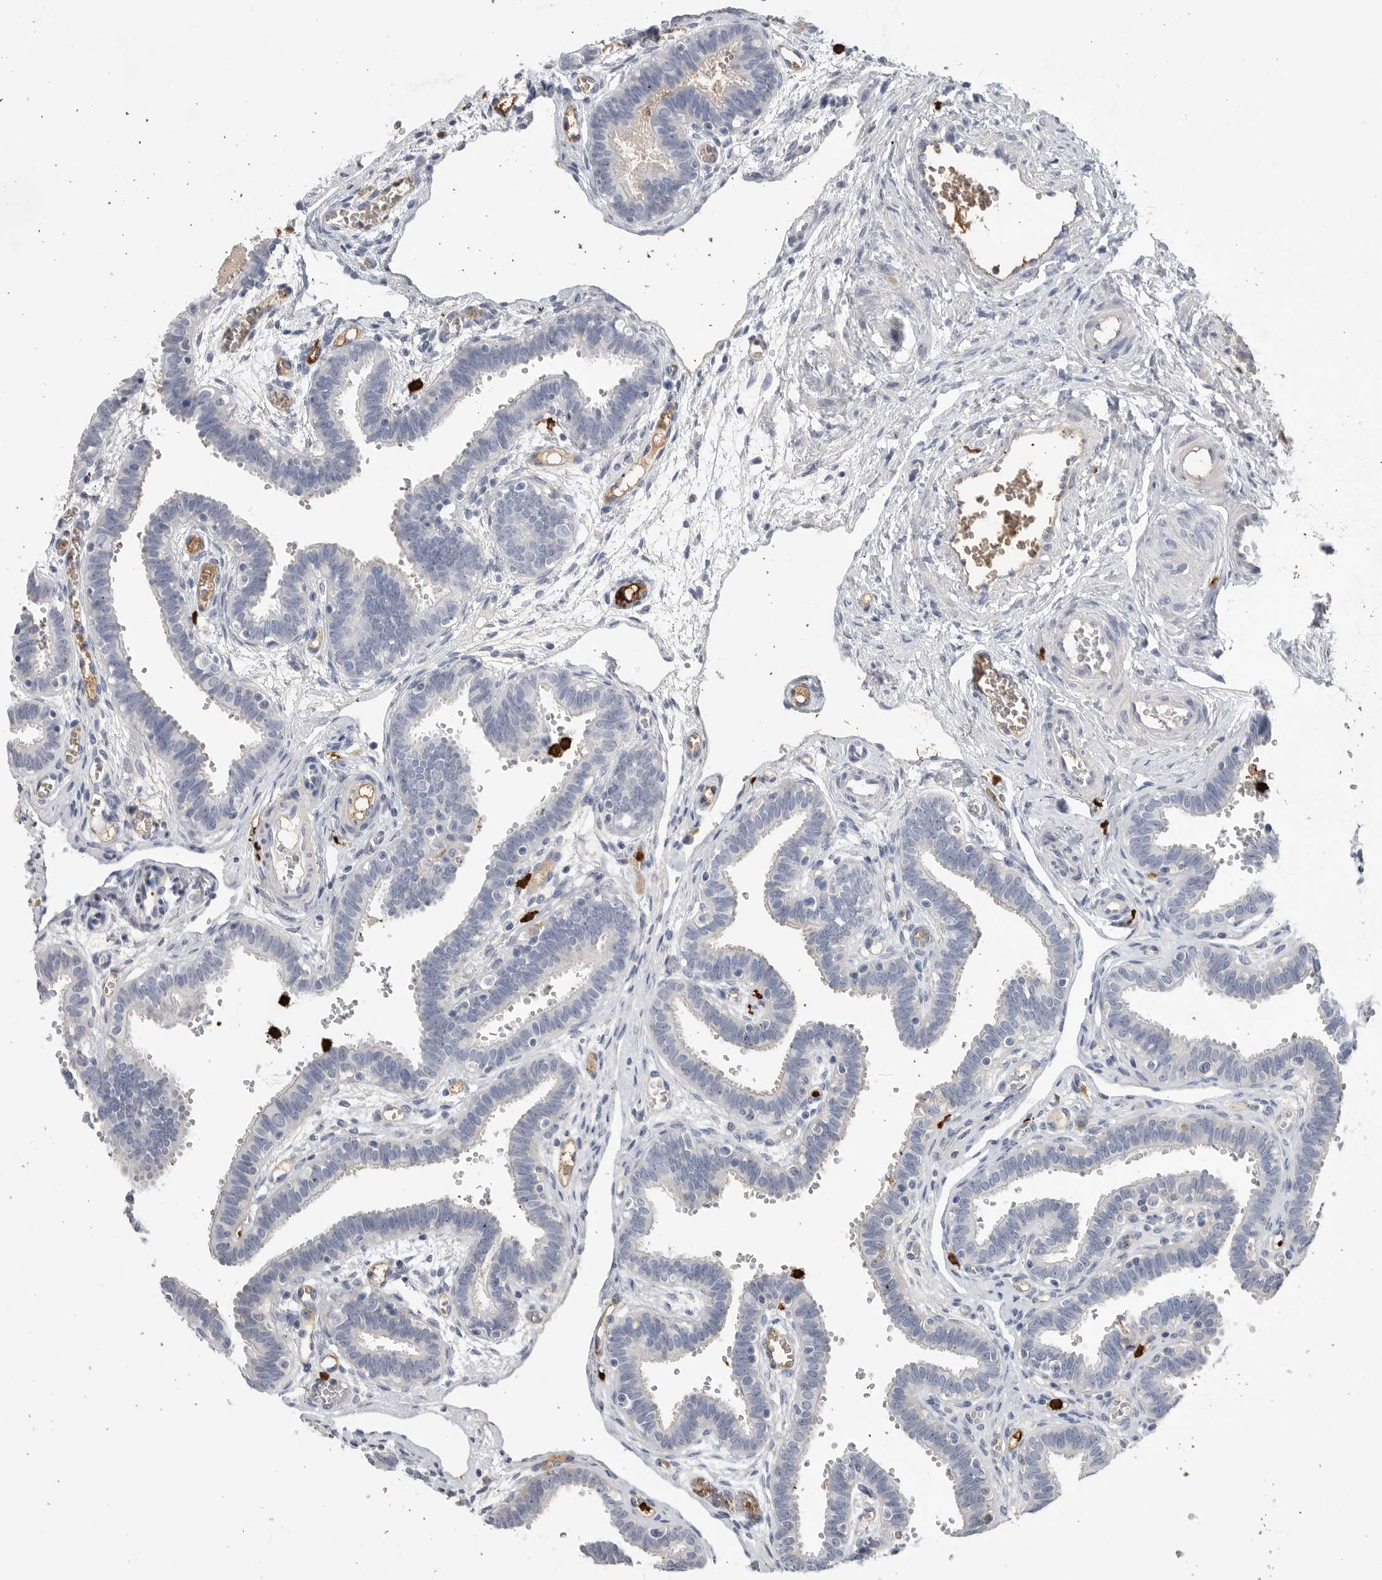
{"staining": {"intensity": "negative", "quantity": "none", "location": "none"}, "tissue": "fallopian tube", "cell_type": "Glandular cells", "image_type": "normal", "snomed": [{"axis": "morphology", "description": "Normal tissue, NOS"}, {"axis": "topography", "description": "Fallopian tube"}, {"axis": "topography", "description": "Placenta"}], "caption": "Unremarkable fallopian tube was stained to show a protein in brown. There is no significant positivity in glandular cells.", "gene": "CYB561D1", "patient": {"sex": "female", "age": 32}}